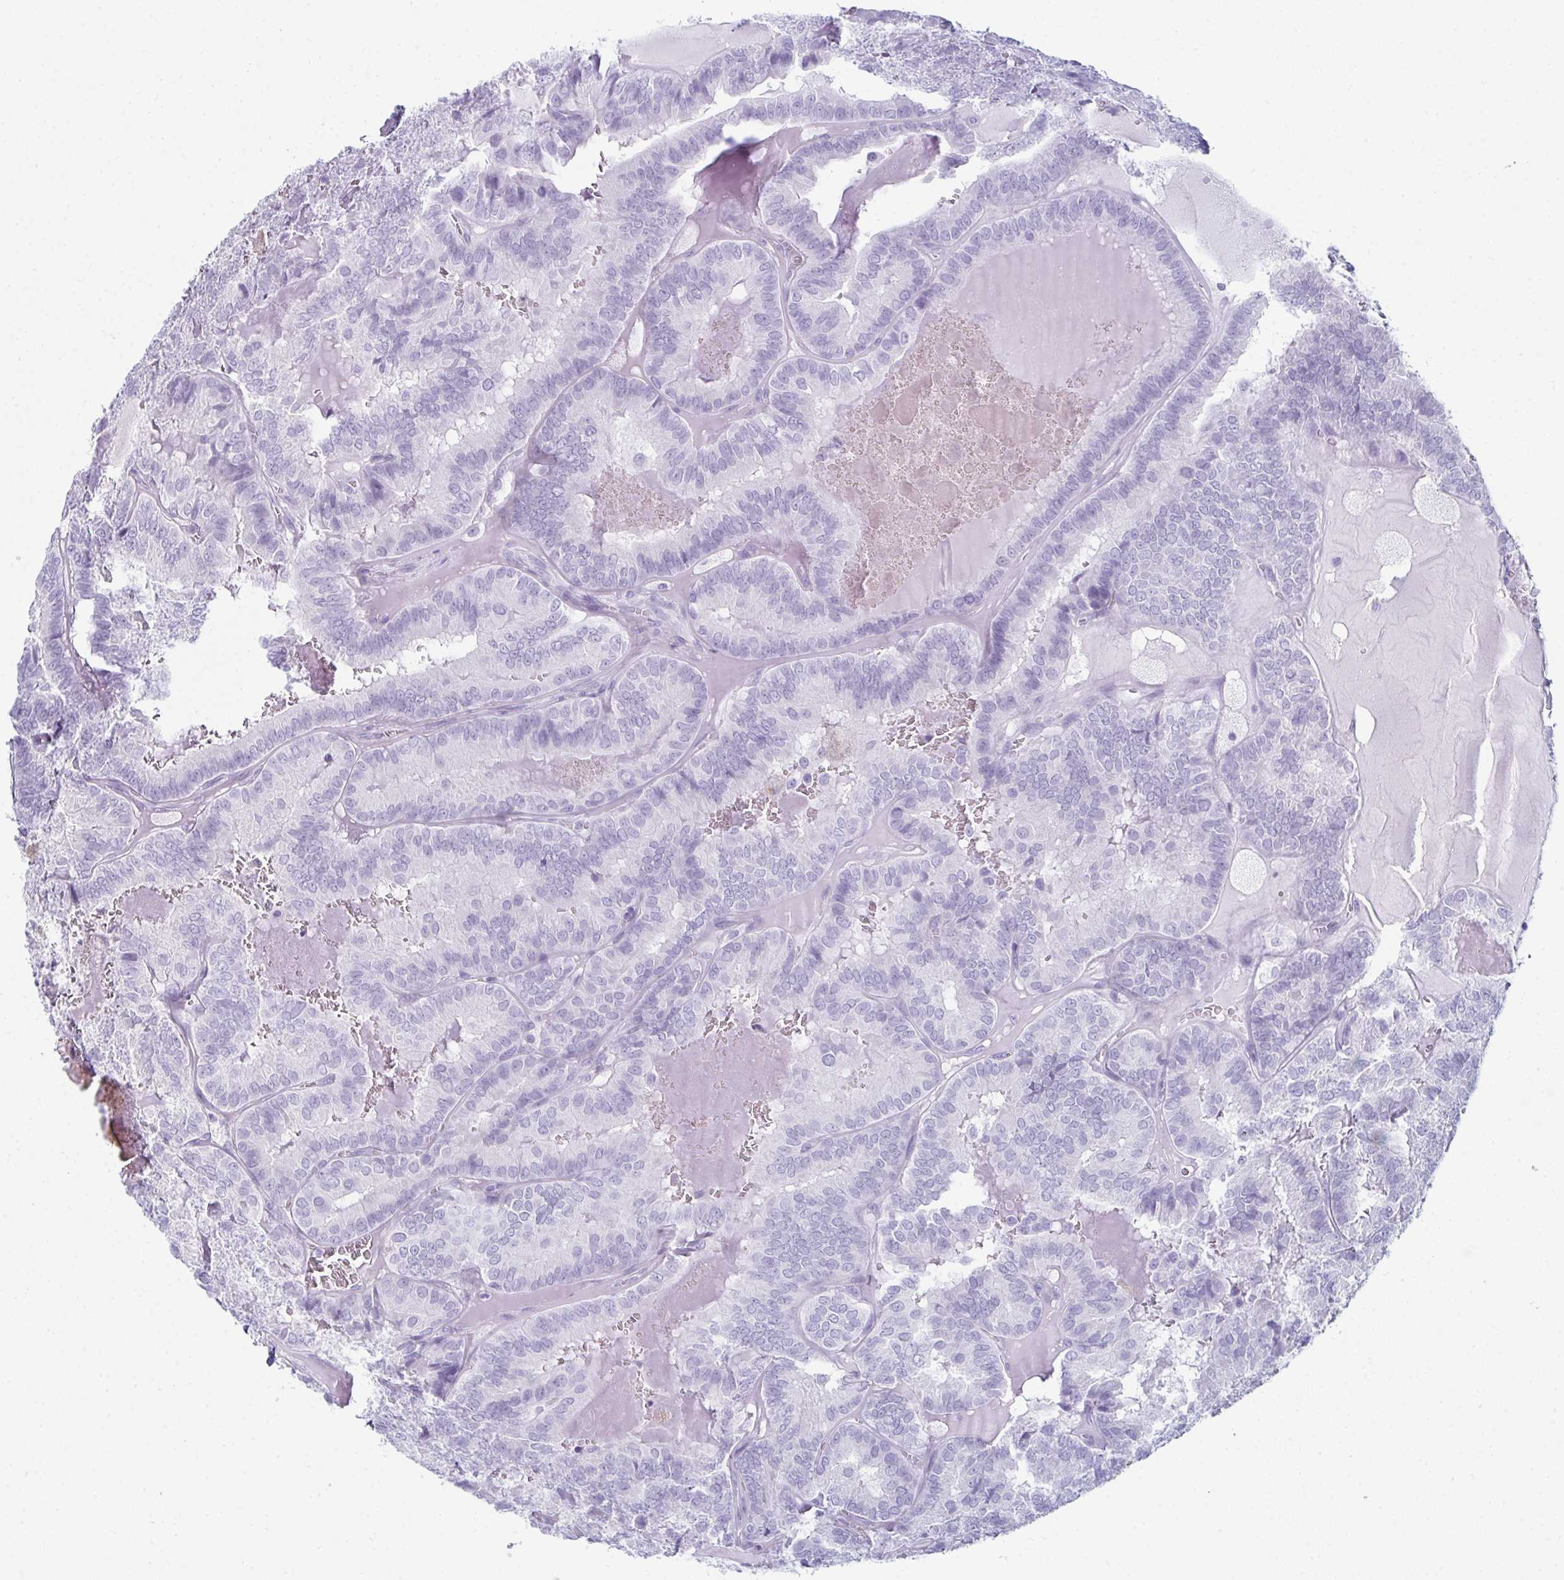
{"staining": {"intensity": "negative", "quantity": "none", "location": "none"}, "tissue": "thyroid cancer", "cell_type": "Tumor cells", "image_type": "cancer", "snomed": [{"axis": "morphology", "description": "Papillary adenocarcinoma, NOS"}, {"axis": "topography", "description": "Thyroid gland"}], "caption": "An immunohistochemistry micrograph of thyroid cancer is shown. There is no staining in tumor cells of thyroid cancer. (DAB IHC with hematoxylin counter stain).", "gene": "ENKUR", "patient": {"sex": "female", "age": 75}}